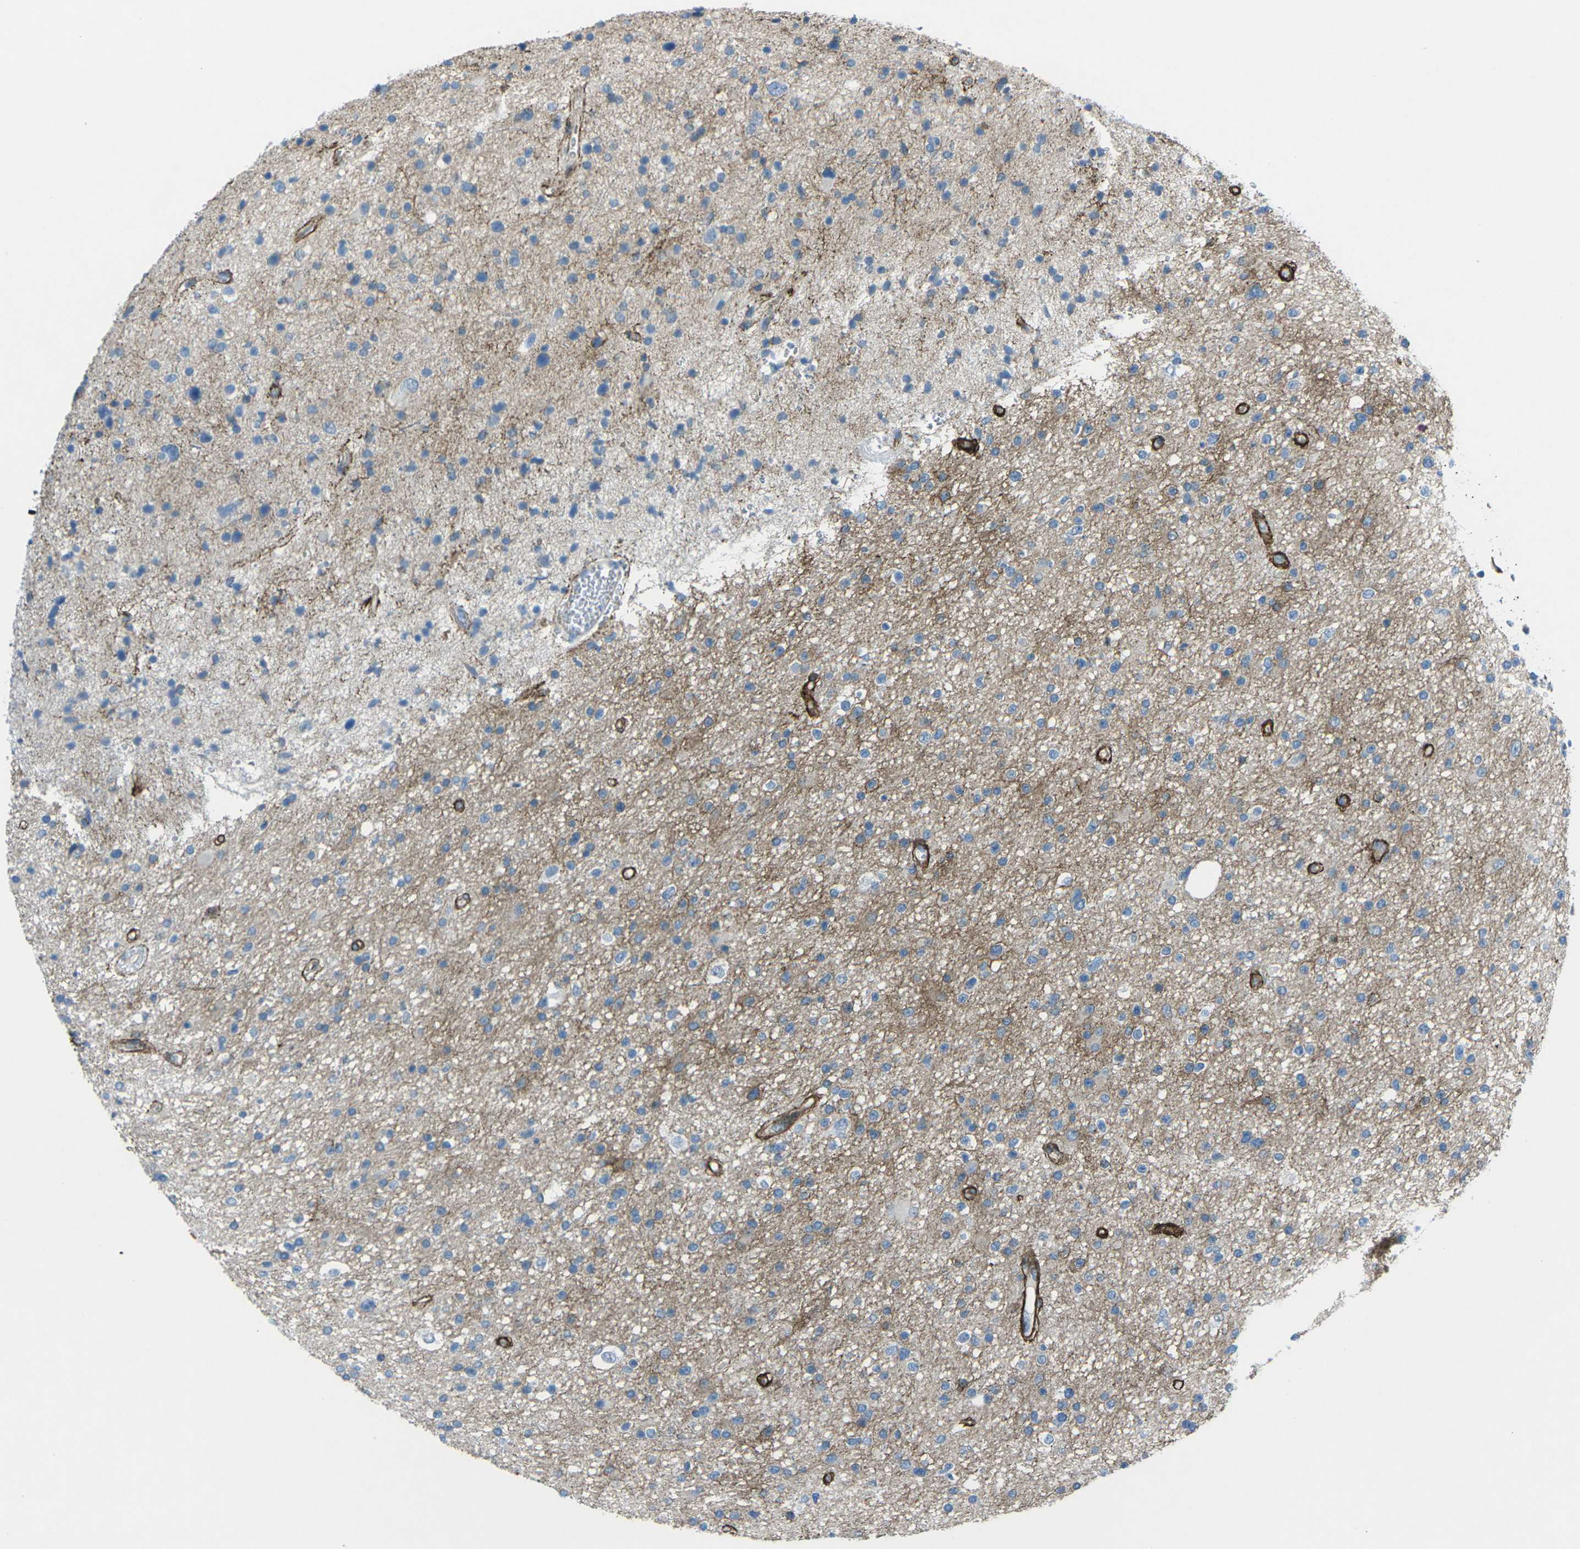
{"staining": {"intensity": "negative", "quantity": "none", "location": "none"}, "tissue": "glioma", "cell_type": "Tumor cells", "image_type": "cancer", "snomed": [{"axis": "morphology", "description": "Glioma, malignant, High grade"}, {"axis": "topography", "description": "Brain"}], "caption": "Tumor cells are negative for protein expression in human glioma.", "gene": "UTRN", "patient": {"sex": "male", "age": 33}}